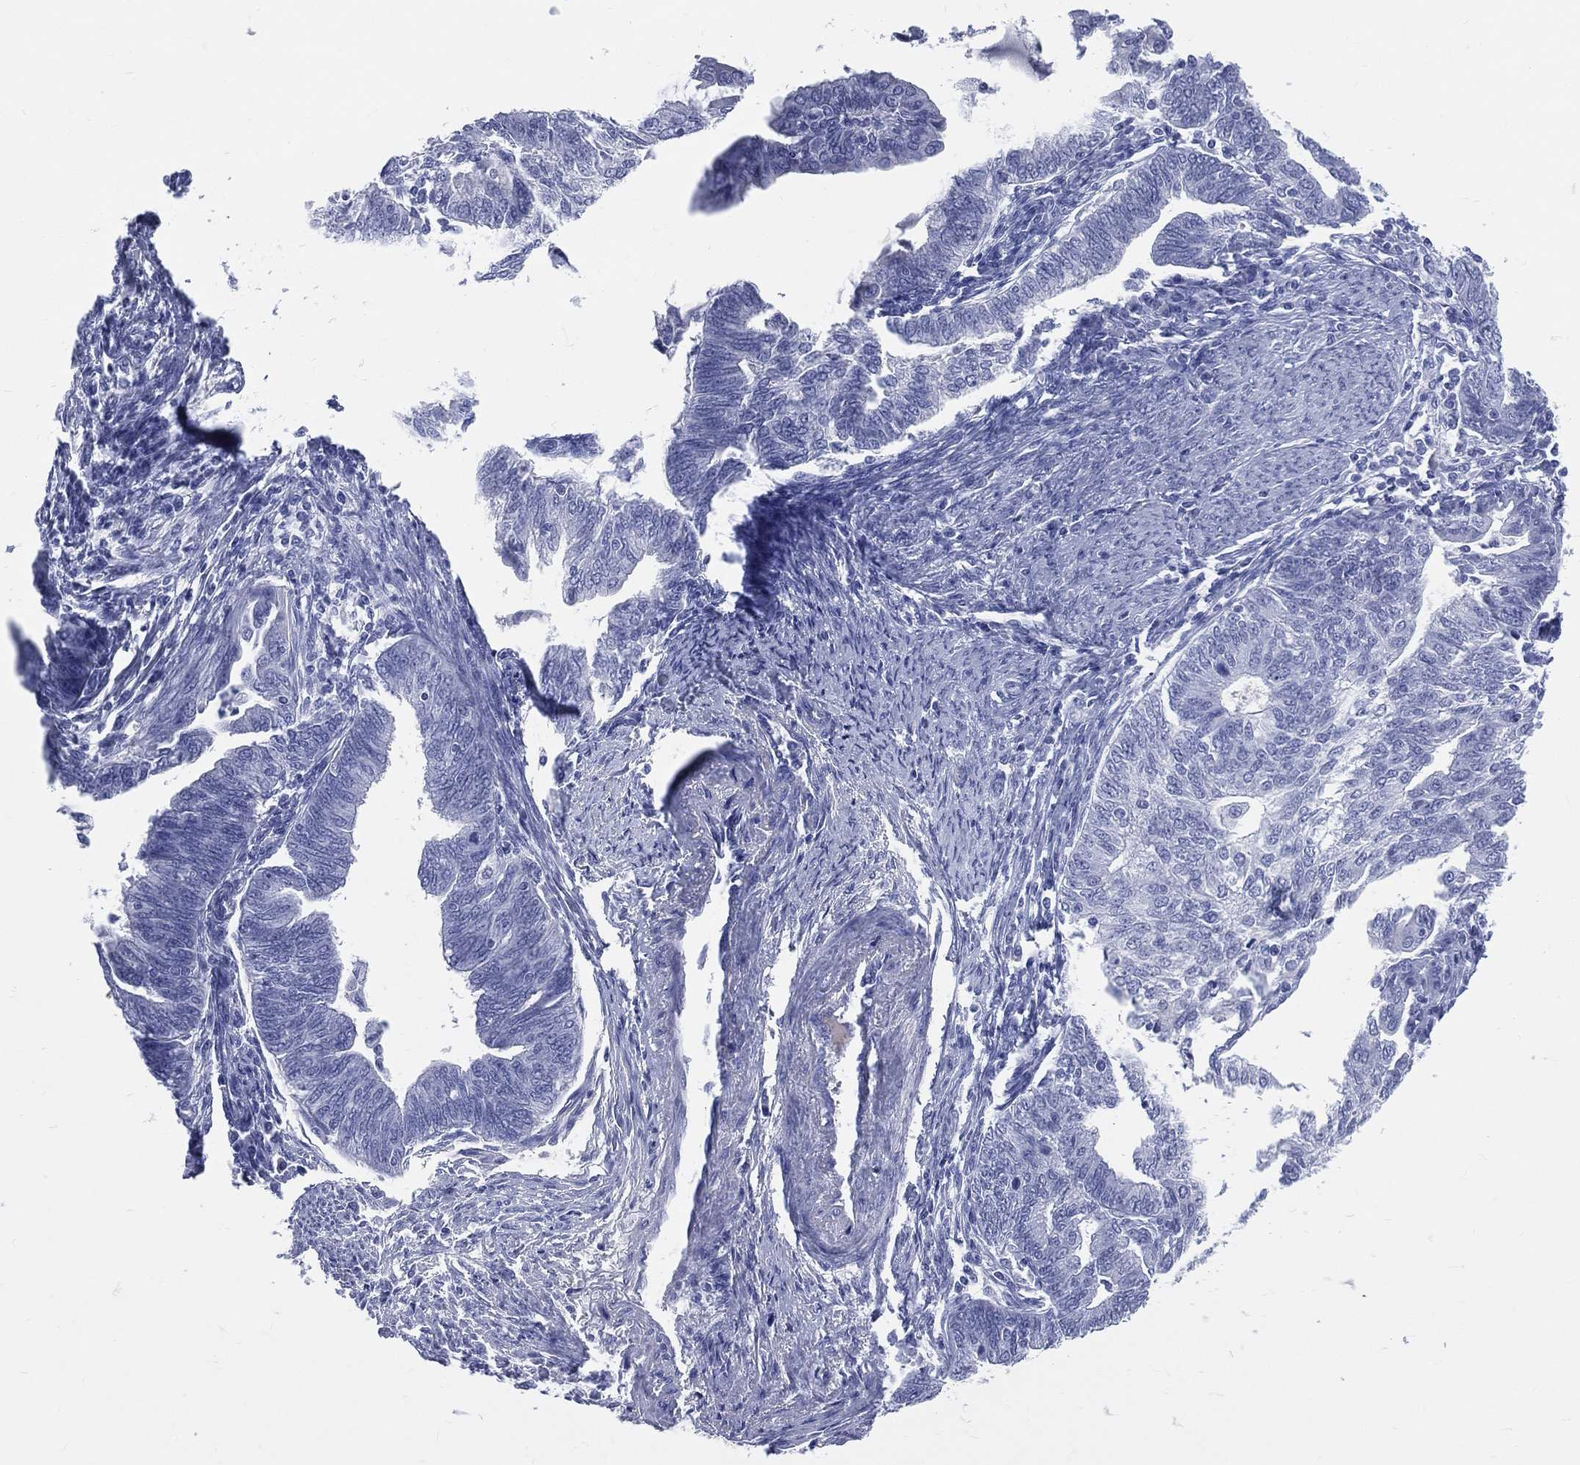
{"staining": {"intensity": "negative", "quantity": "none", "location": "none"}, "tissue": "endometrial cancer", "cell_type": "Tumor cells", "image_type": "cancer", "snomed": [{"axis": "morphology", "description": "Adenocarcinoma, NOS"}, {"axis": "topography", "description": "Endometrium"}], "caption": "Immunohistochemical staining of endometrial adenocarcinoma reveals no significant staining in tumor cells. (Stains: DAB (3,3'-diaminobenzidine) IHC with hematoxylin counter stain, Microscopy: brightfield microscopy at high magnification).", "gene": "CYLC1", "patient": {"sex": "female", "age": 82}}